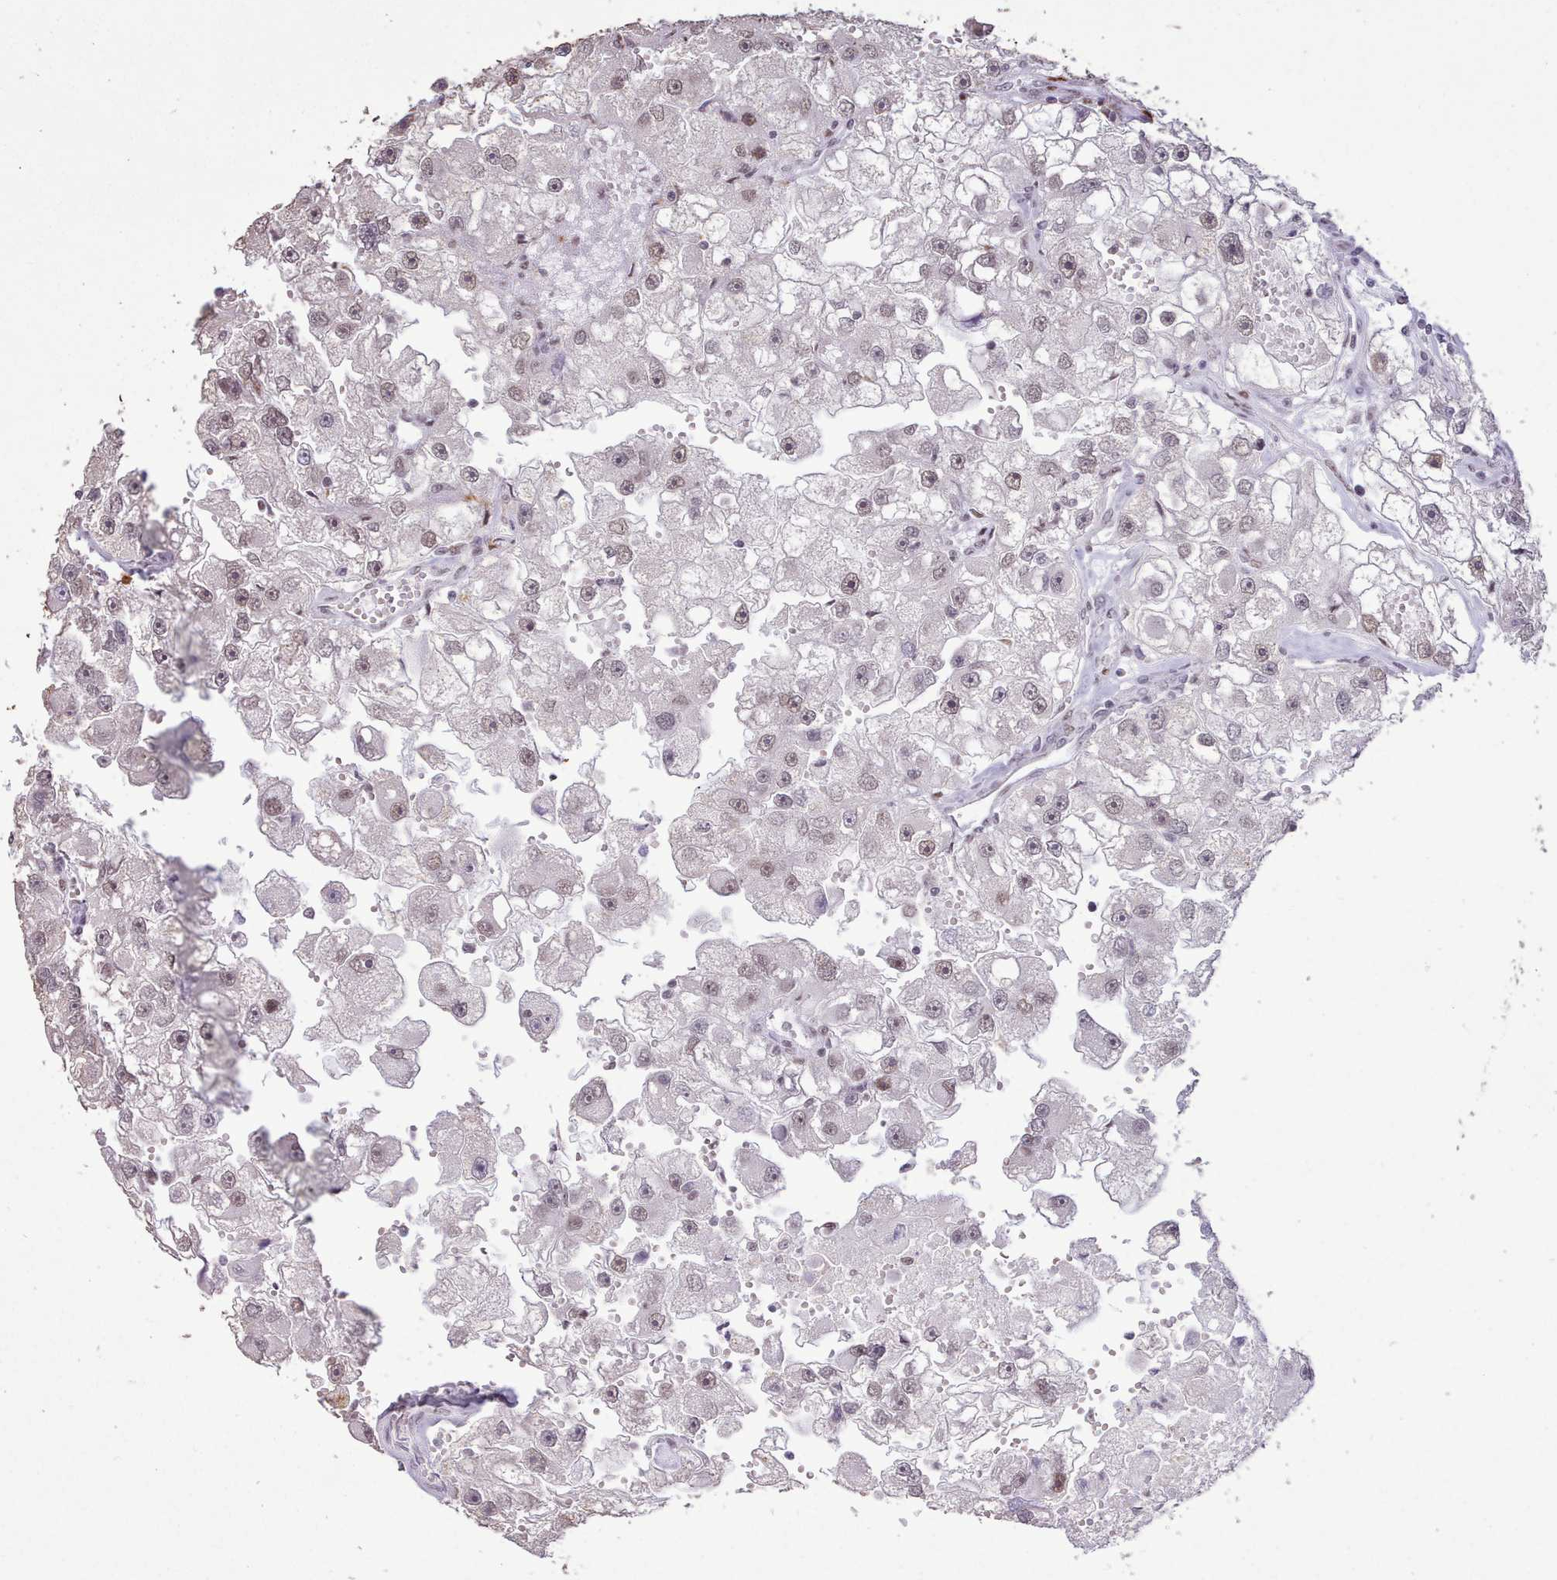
{"staining": {"intensity": "weak", "quantity": ">75%", "location": "nuclear"}, "tissue": "renal cancer", "cell_type": "Tumor cells", "image_type": "cancer", "snomed": [{"axis": "morphology", "description": "Adenocarcinoma, NOS"}, {"axis": "topography", "description": "Kidney"}], "caption": "Human renal adenocarcinoma stained for a protein (brown) reveals weak nuclear positive staining in approximately >75% of tumor cells.", "gene": "TAF15", "patient": {"sex": "male", "age": 63}}